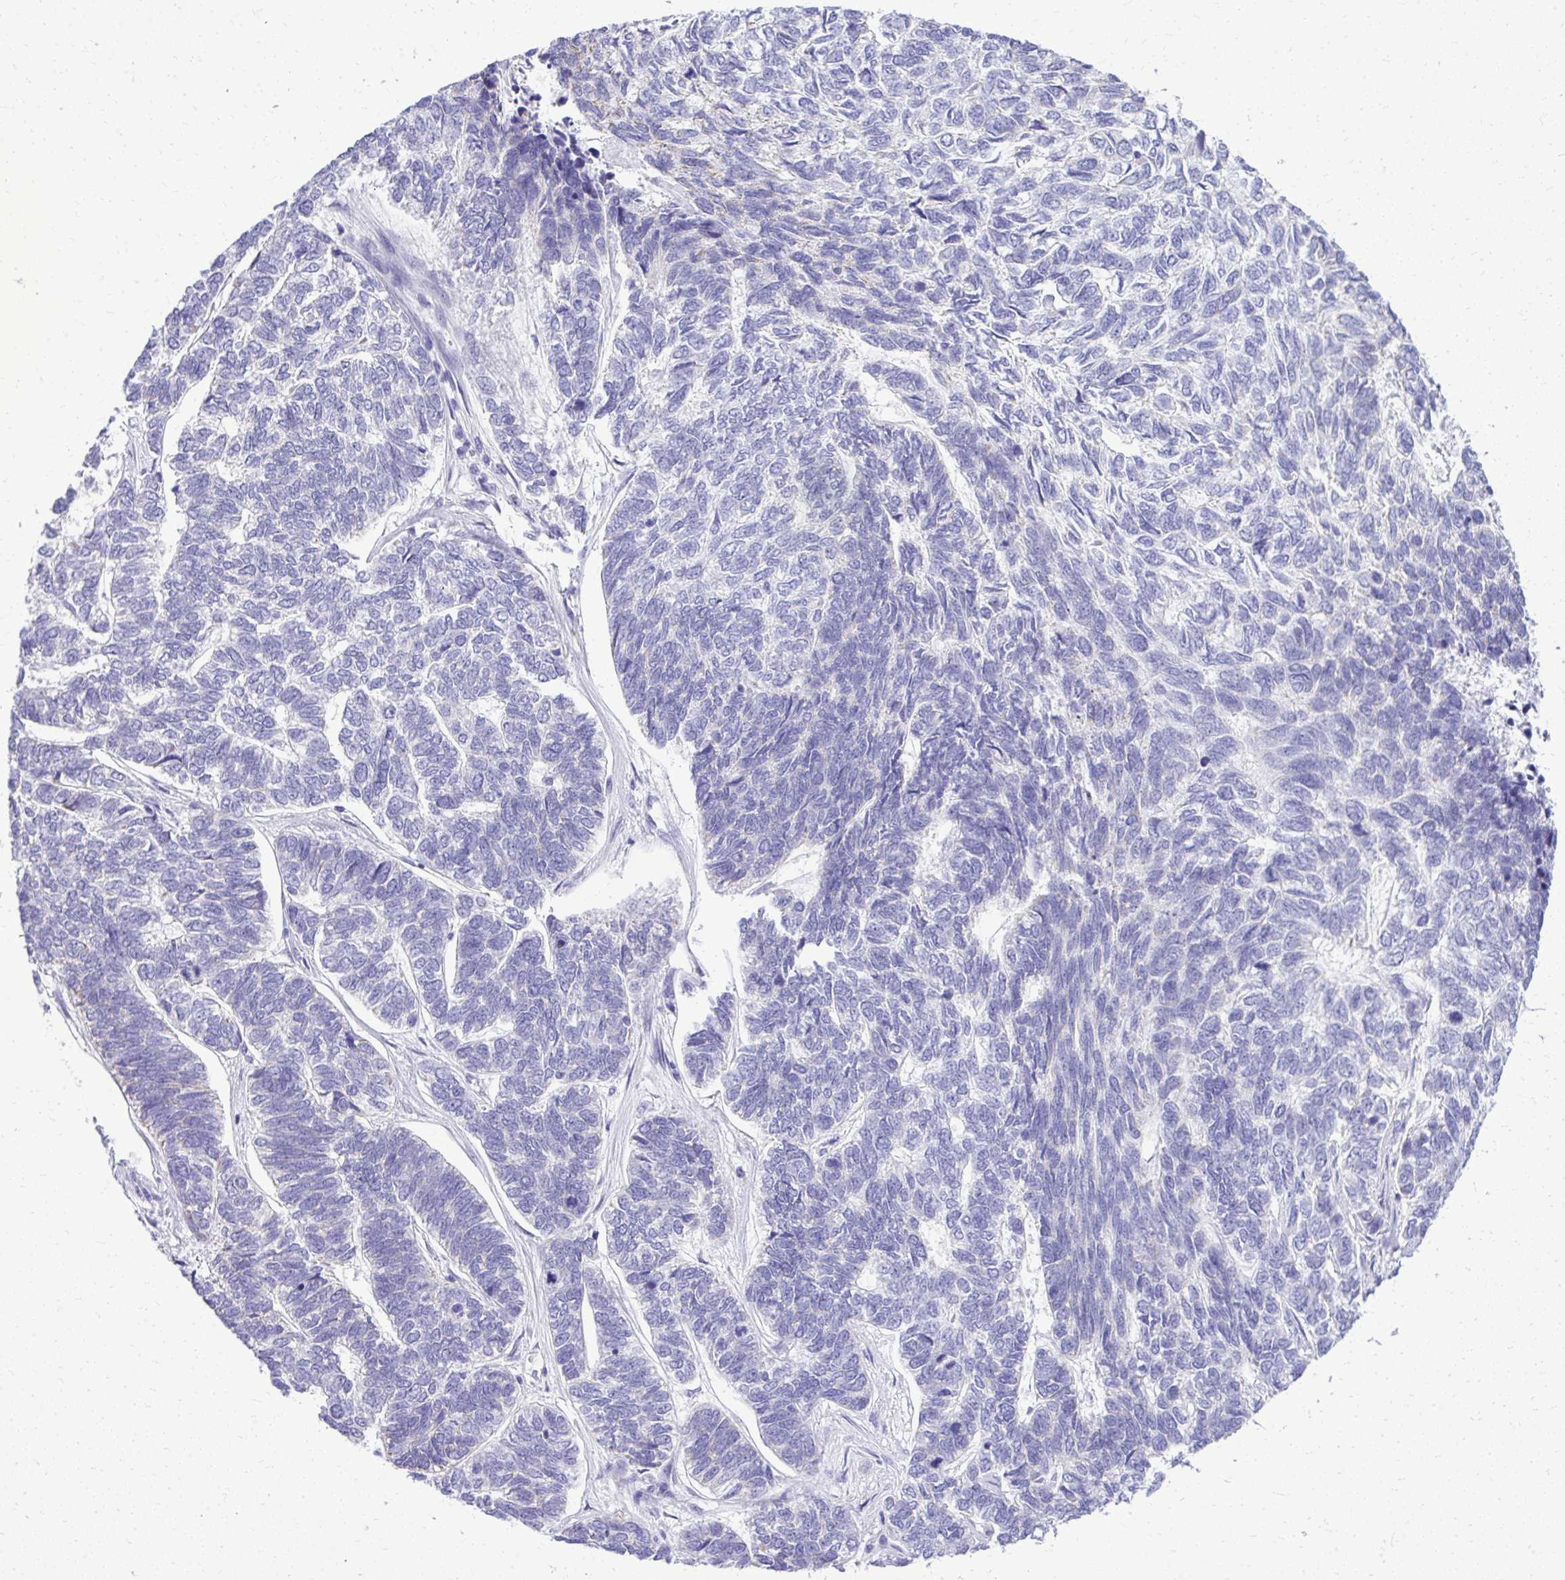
{"staining": {"intensity": "negative", "quantity": "none", "location": "none"}, "tissue": "skin cancer", "cell_type": "Tumor cells", "image_type": "cancer", "snomed": [{"axis": "morphology", "description": "Basal cell carcinoma"}, {"axis": "topography", "description": "Skin"}], "caption": "Tumor cells are negative for brown protein staining in basal cell carcinoma (skin).", "gene": "RALYL", "patient": {"sex": "female", "age": 65}}